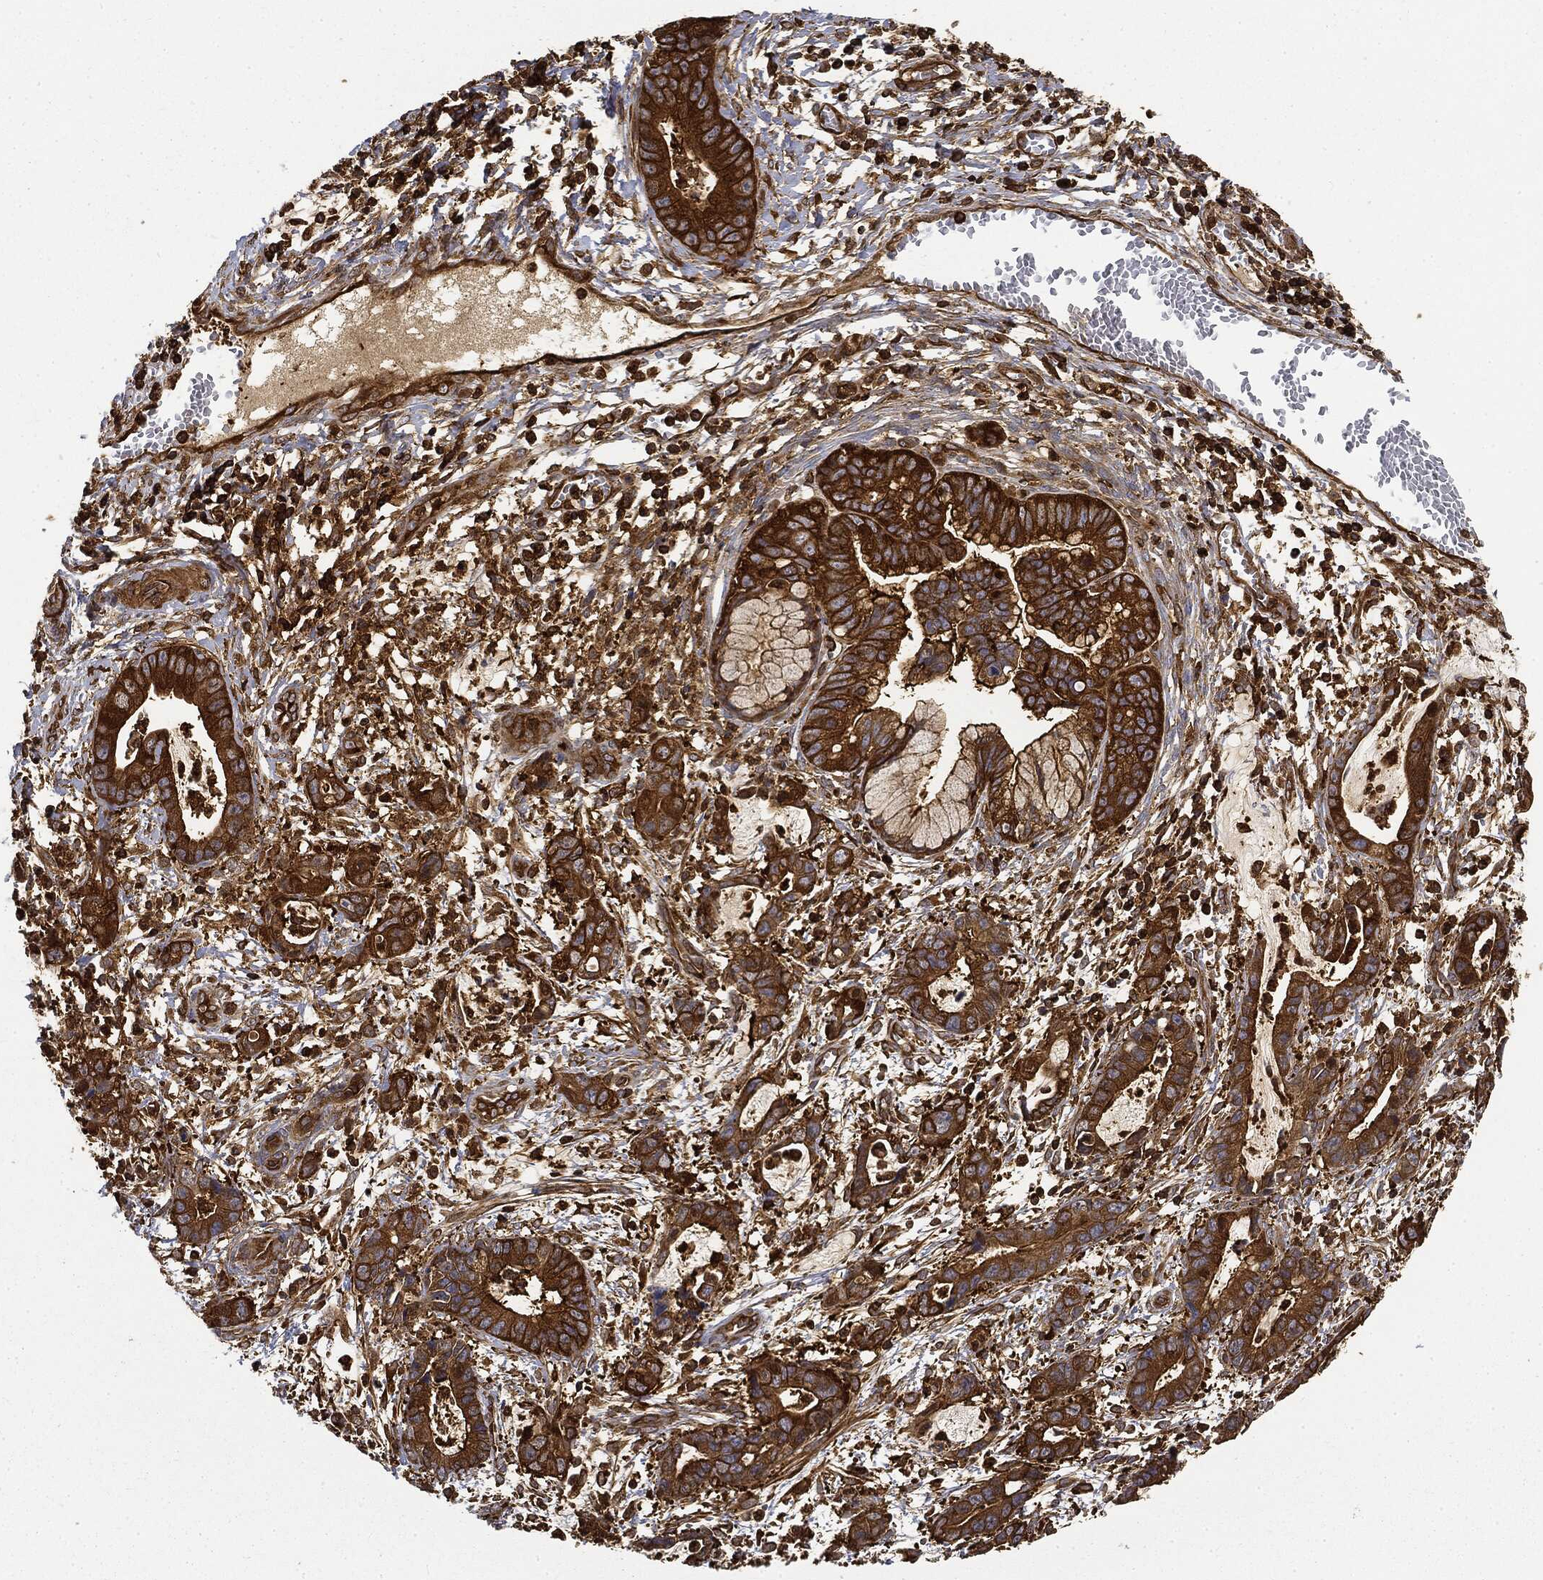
{"staining": {"intensity": "strong", "quantity": ">75%", "location": "cytoplasmic/membranous"}, "tissue": "cervical cancer", "cell_type": "Tumor cells", "image_type": "cancer", "snomed": [{"axis": "morphology", "description": "Adenocarcinoma, NOS"}, {"axis": "topography", "description": "Cervix"}], "caption": "Cervical cancer (adenocarcinoma) was stained to show a protein in brown. There is high levels of strong cytoplasmic/membranous expression in approximately >75% of tumor cells.", "gene": "WDR1", "patient": {"sex": "female", "age": 44}}